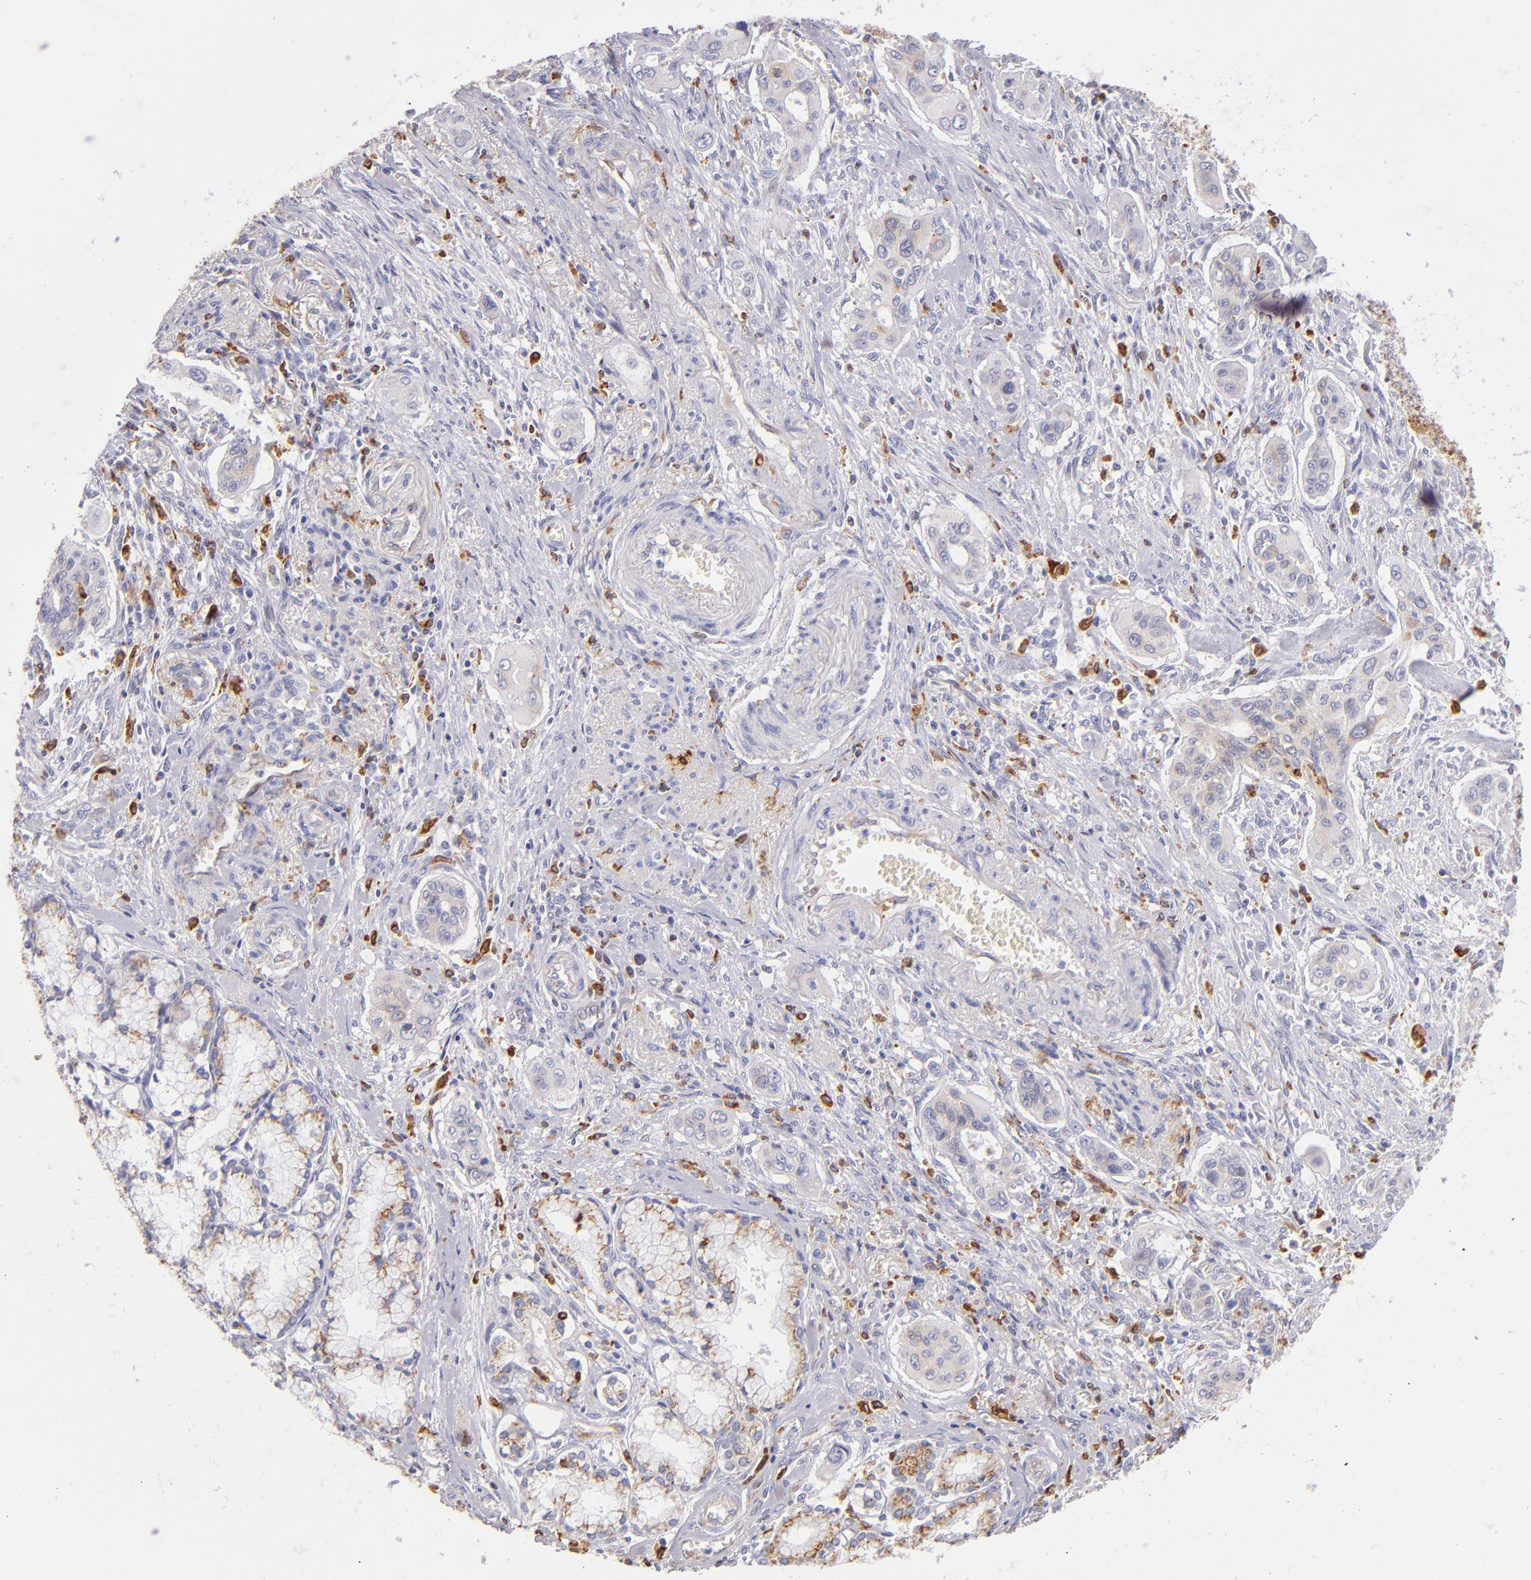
{"staining": {"intensity": "weak", "quantity": "<25%", "location": "cytoplasmic/membranous"}, "tissue": "pancreatic cancer", "cell_type": "Tumor cells", "image_type": "cancer", "snomed": [{"axis": "morphology", "description": "Adenocarcinoma, NOS"}, {"axis": "topography", "description": "Pancreas"}], "caption": "Protein analysis of adenocarcinoma (pancreatic) shows no significant expression in tumor cells.", "gene": "CD74", "patient": {"sex": "male", "age": 77}}